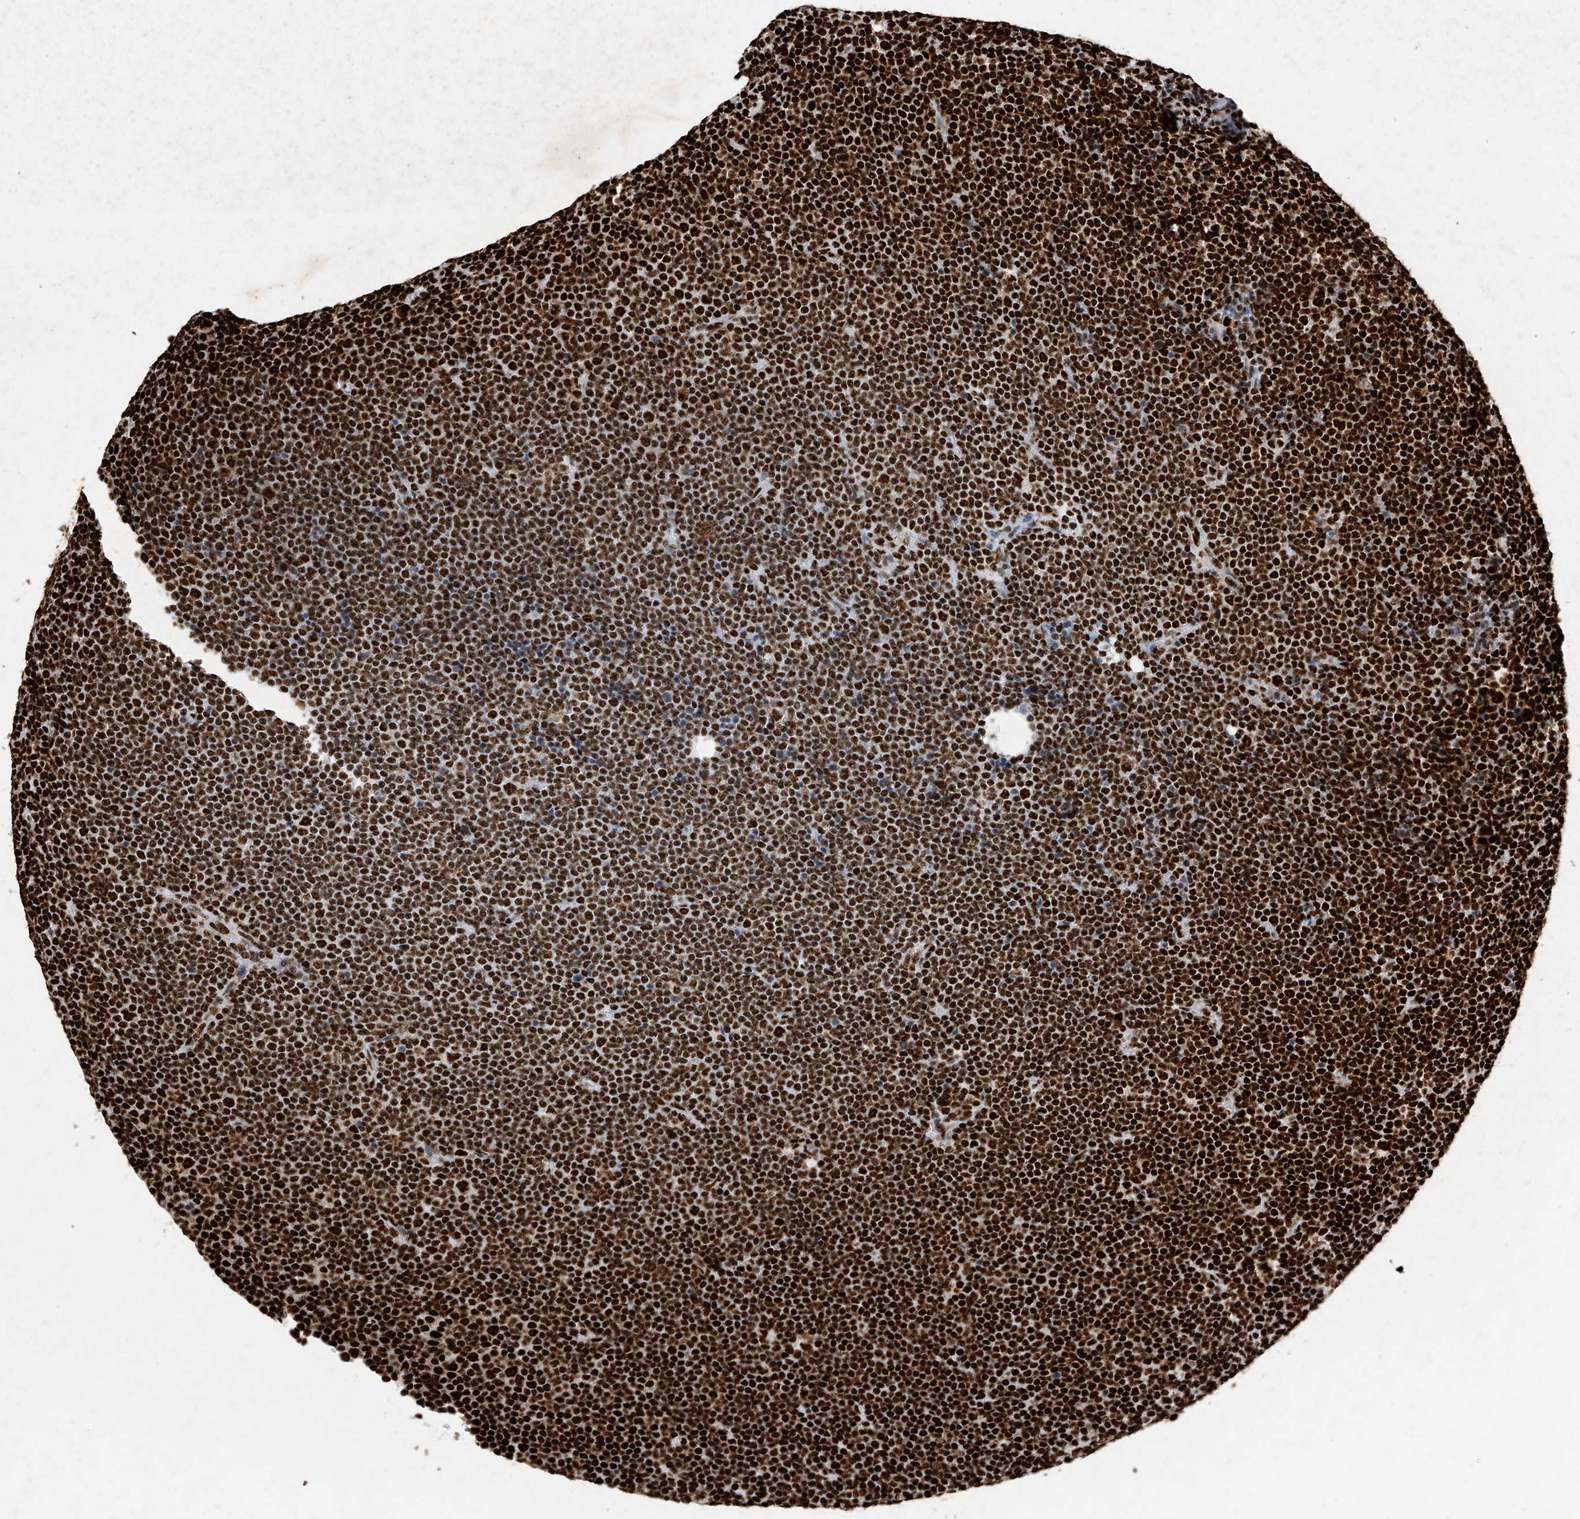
{"staining": {"intensity": "strong", "quantity": ">75%", "location": "nuclear"}, "tissue": "lymphoma", "cell_type": "Tumor cells", "image_type": "cancer", "snomed": [{"axis": "morphology", "description": "Malignant lymphoma, non-Hodgkin's type, Low grade"}, {"axis": "topography", "description": "Lymph node"}], "caption": "Protein analysis of lymphoma tissue exhibits strong nuclear staining in approximately >75% of tumor cells.", "gene": "SRSF6", "patient": {"sex": "female", "age": 67}}